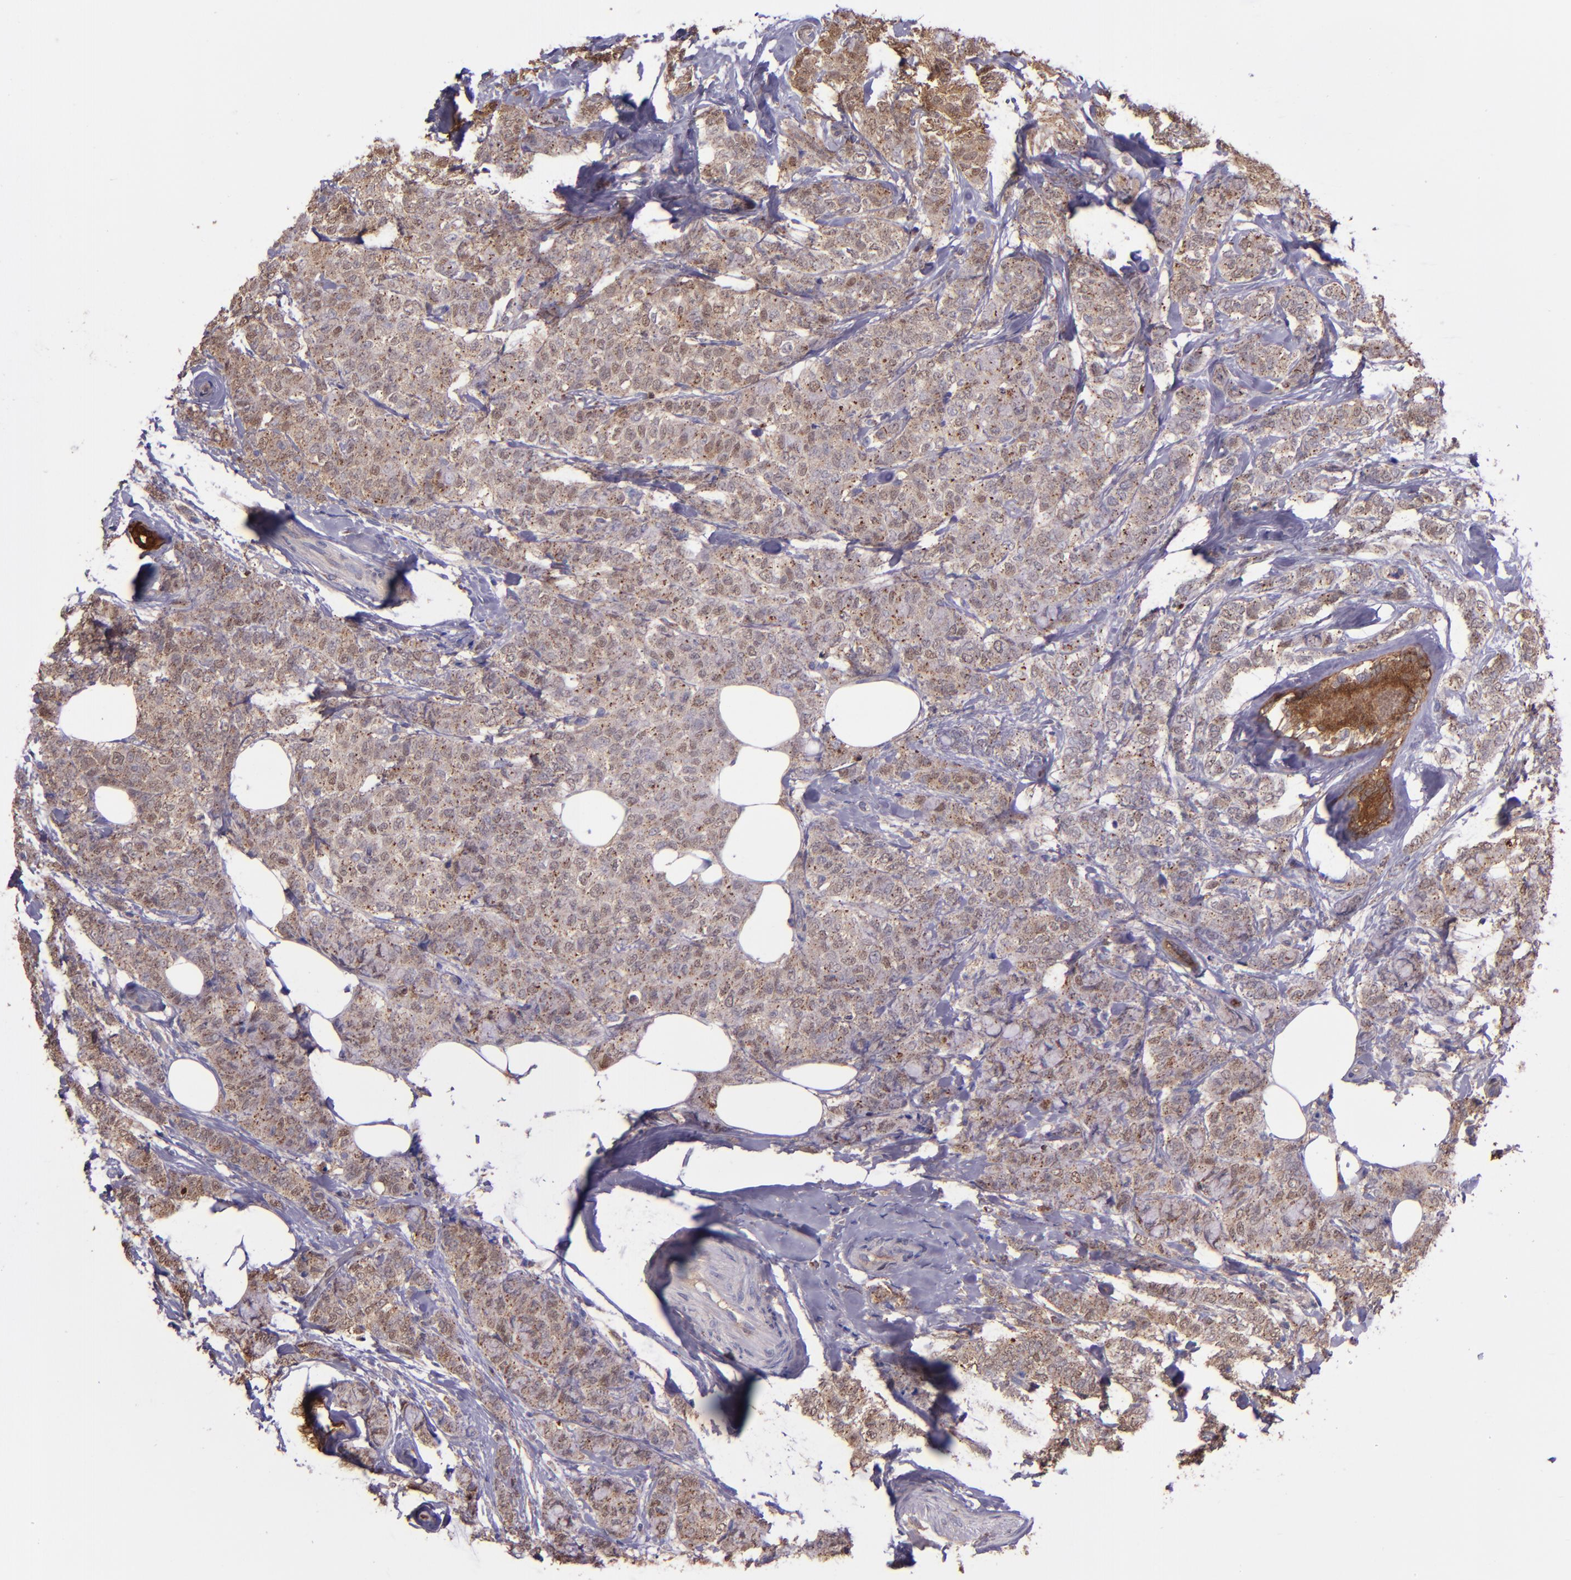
{"staining": {"intensity": "moderate", "quantity": ">75%", "location": "cytoplasmic/membranous,nuclear"}, "tissue": "breast cancer", "cell_type": "Tumor cells", "image_type": "cancer", "snomed": [{"axis": "morphology", "description": "Lobular carcinoma"}, {"axis": "topography", "description": "Breast"}], "caption": "Protein expression analysis of lobular carcinoma (breast) reveals moderate cytoplasmic/membranous and nuclear staining in approximately >75% of tumor cells.", "gene": "WASHC1", "patient": {"sex": "female", "age": 60}}